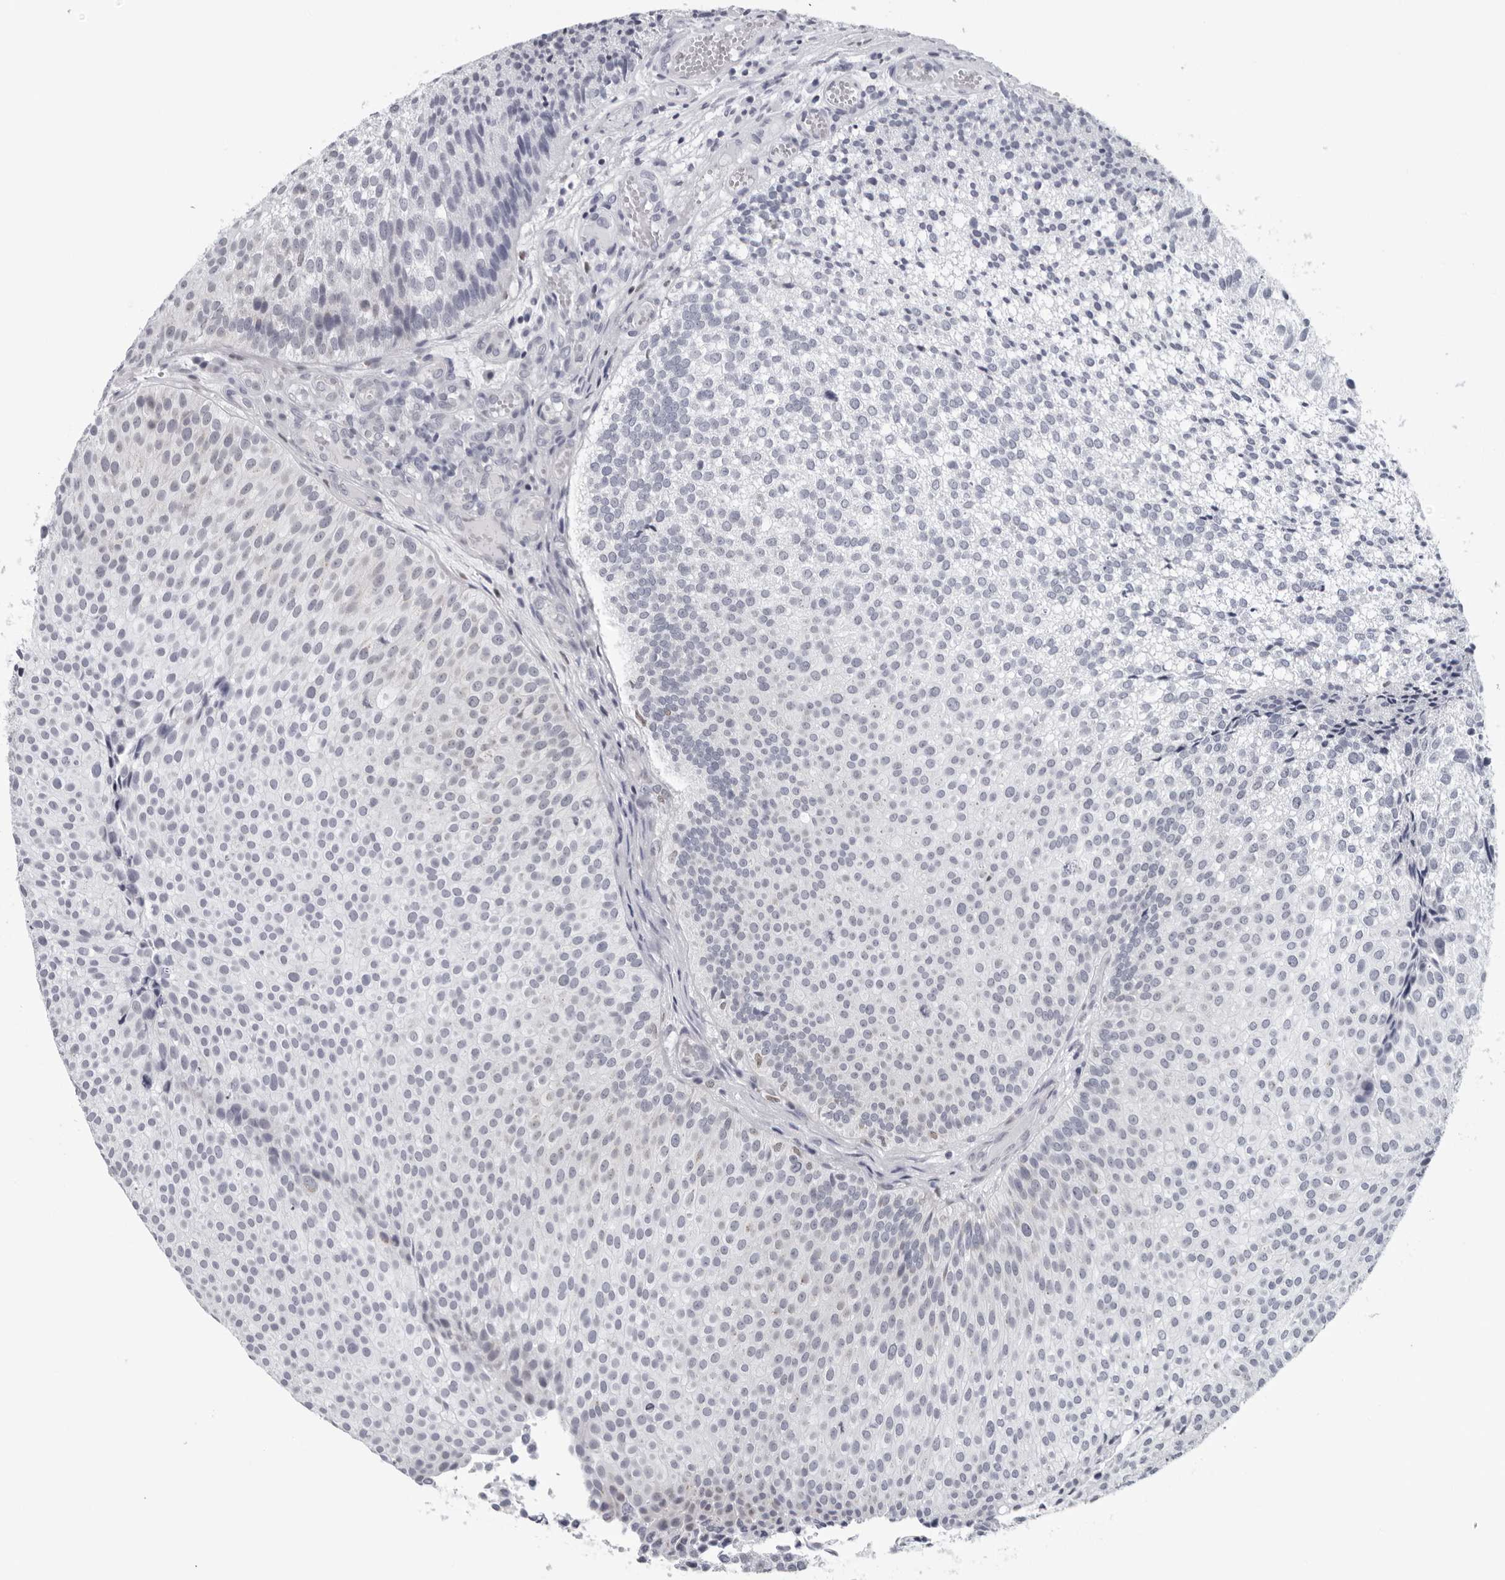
{"staining": {"intensity": "negative", "quantity": "none", "location": "none"}, "tissue": "urothelial cancer", "cell_type": "Tumor cells", "image_type": "cancer", "snomed": [{"axis": "morphology", "description": "Urothelial carcinoma, Low grade"}, {"axis": "topography", "description": "Urinary bladder"}], "caption": "Tumor cells are negative for protein expression in human urothelial carcinoma (low-grade).", "gene": "CPT2", "patient": {"sex": "male", "age": 86}}